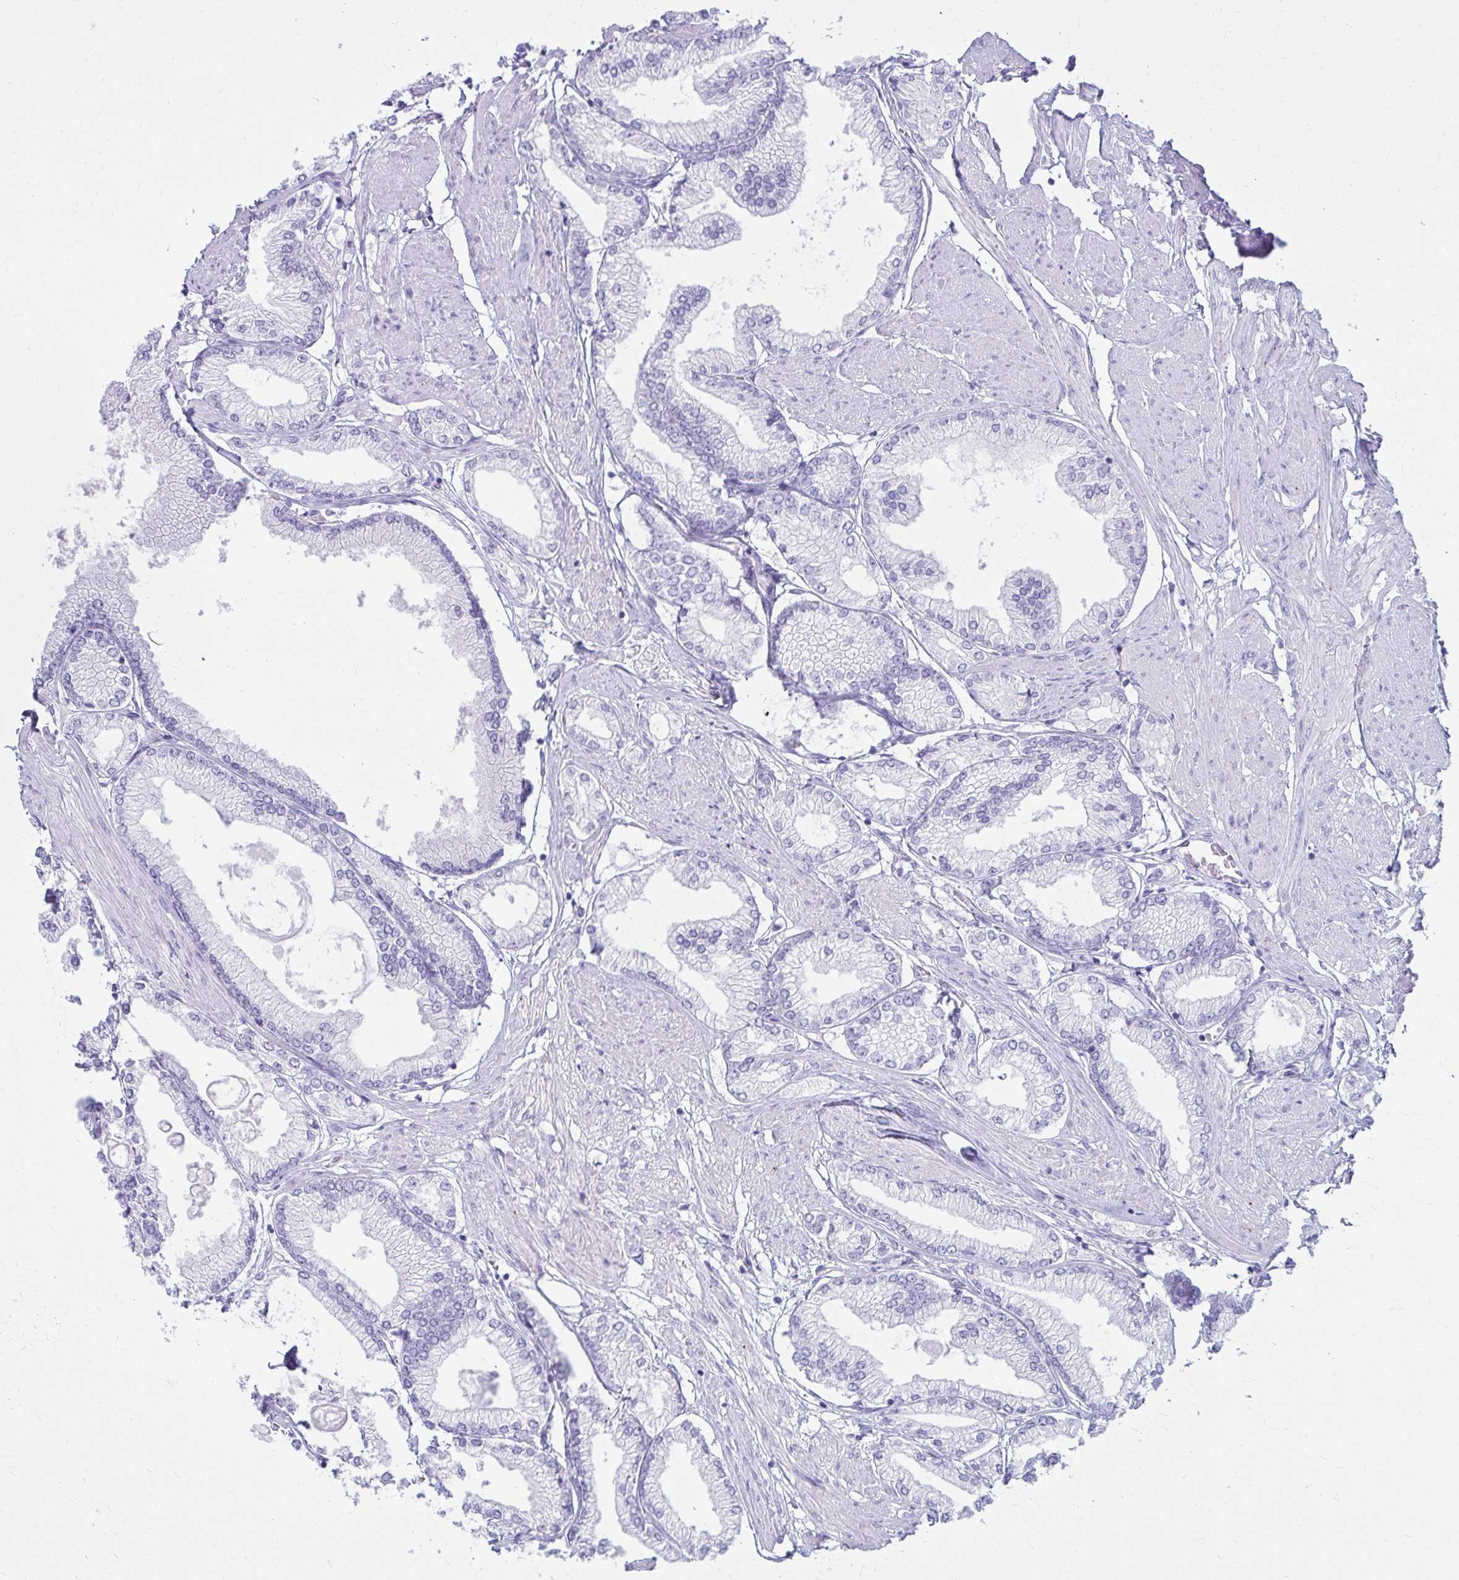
{"staining": {"intensity": "negative", "quantity": "none", "location": "none"}, "tissue": "prostate cancer", "cell_type": "Tumor cells", "image_type": "cancer", "snomed": [{"axis": "morphology", "description": "Adenocarcinoma, High grade"}, {"axis": "topography", "description": "Prostate"}], "caption": "Prostate cancer (adenocarcinoma (high-grade)) stained for a protein using immunohistochemistry demonstrates no expression tumor cells.", "gene": "ATP4B", "patient": {"sex": "male", "age": 68}}